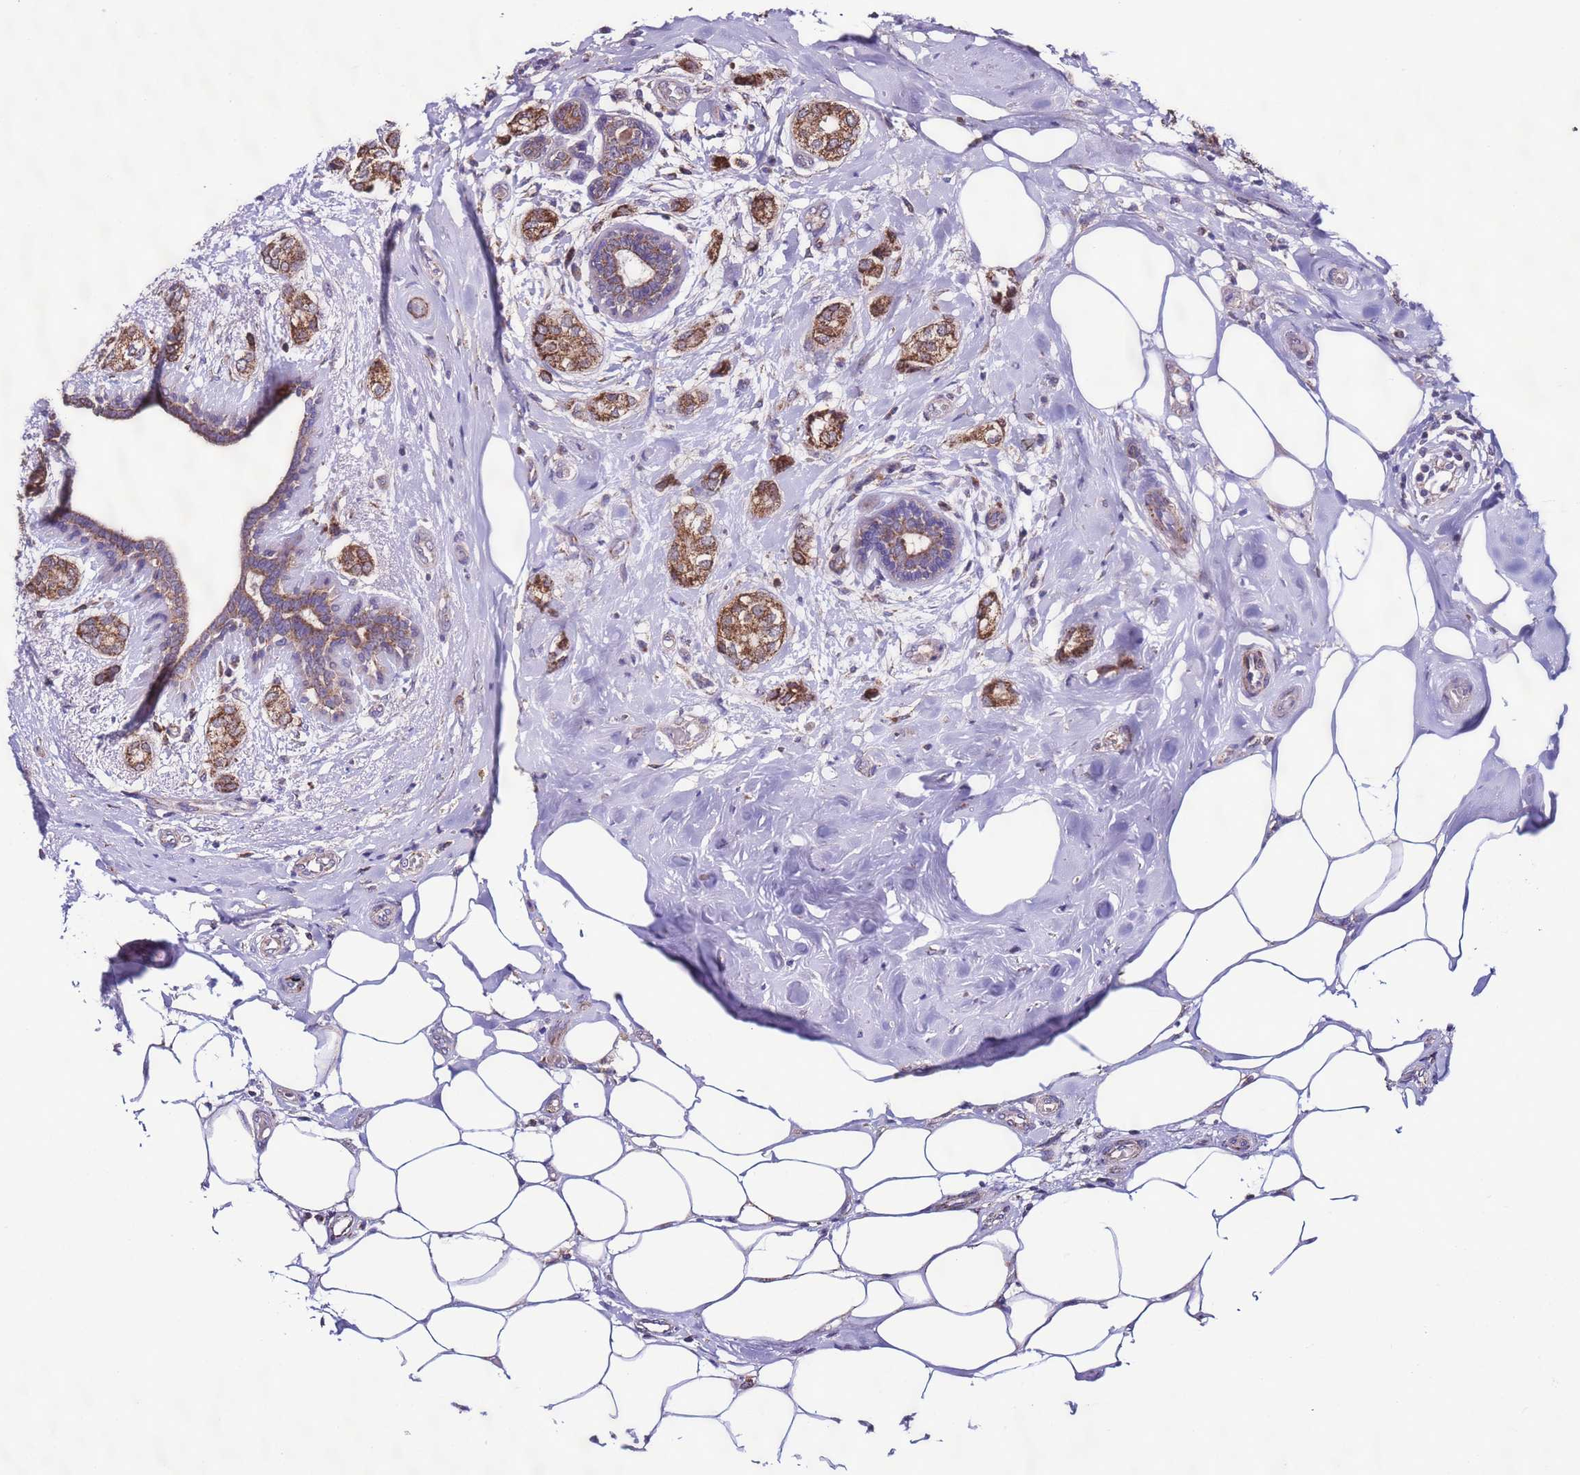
{"staining": {"intensity": "moderate", "quantity": ">75%", "location": "cytoplasmic/membranous"}, "tissue": "breast cancer", "cell_type": "Tumor cells", "image_type": "cancer", "snomed": [{"axis": "morphology", "description": "Duct carcinoma"}, {"axis": "topography", "description": "Breast"}], "caption": "Breast infiltrating ductal carcinoma stained with a protein marker shows moderate staining in tumor cells.", "gene": "UEVLD", "patient": {"sex": "female", "age": 73}}